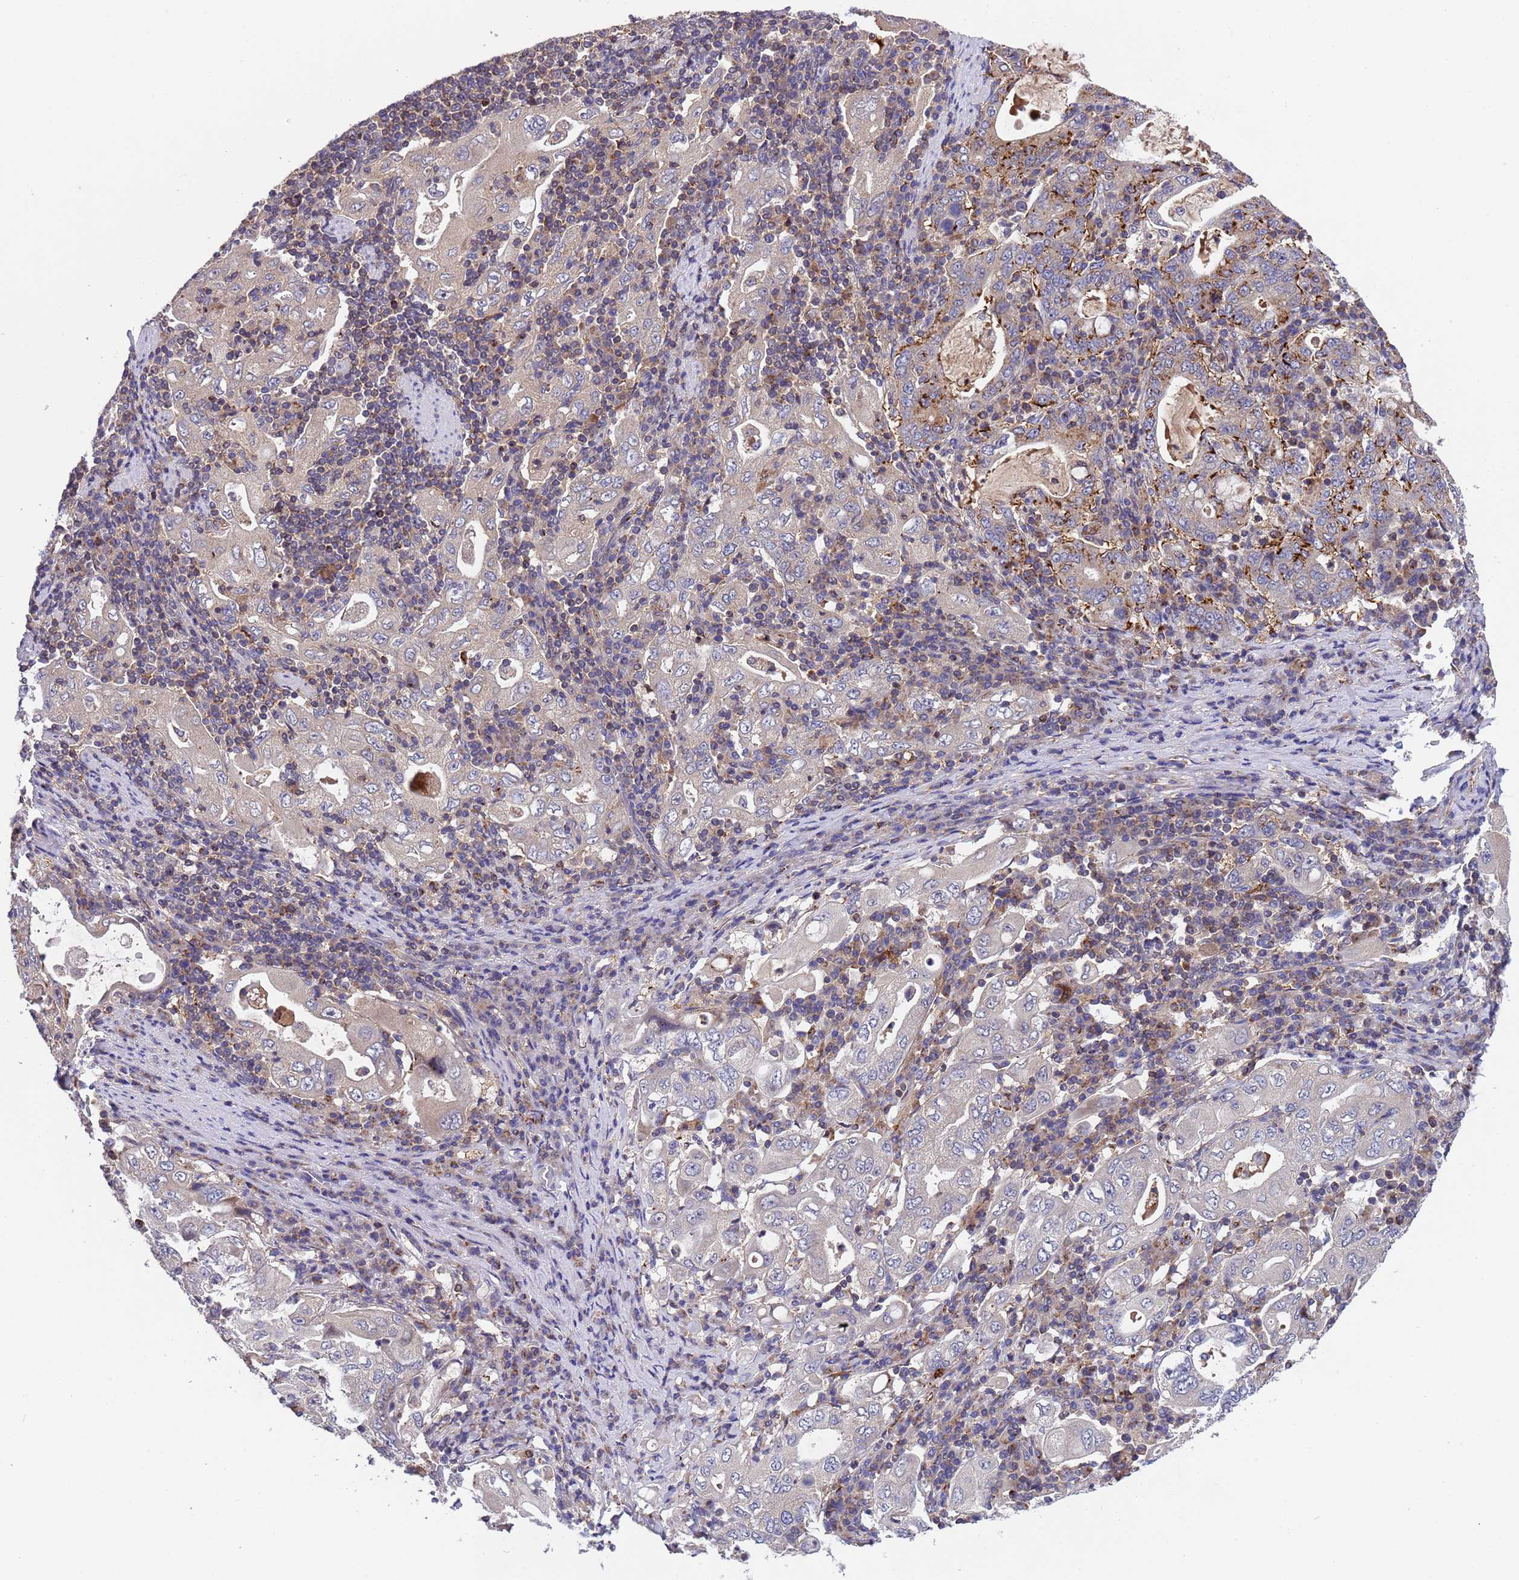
{"staining": {"intensity": "negative", "quantity": "none", "location": "none"}, "tissue": "stomach cancer", "cell_type": "Tumor cells", "image_type": "cancer", "snomed": [{"axis": "morphology", "description": "Normal tissue, NOS"}, {"axis": "morphology", "description": "Adenocarcinoma, NOS"}, {"axis": "topography", "description": "Esophagus"}, {"axis": "topography", "description": "Stomach, upper"}, {"axis": "topography", "description": "Peripheral nerve tissue"}], "caption": "The image reveals no staining of tumor cells in adenocarcinoma (stomach).", "gene": "PARP16", "patient": {"sex": "male", "age": 62}}